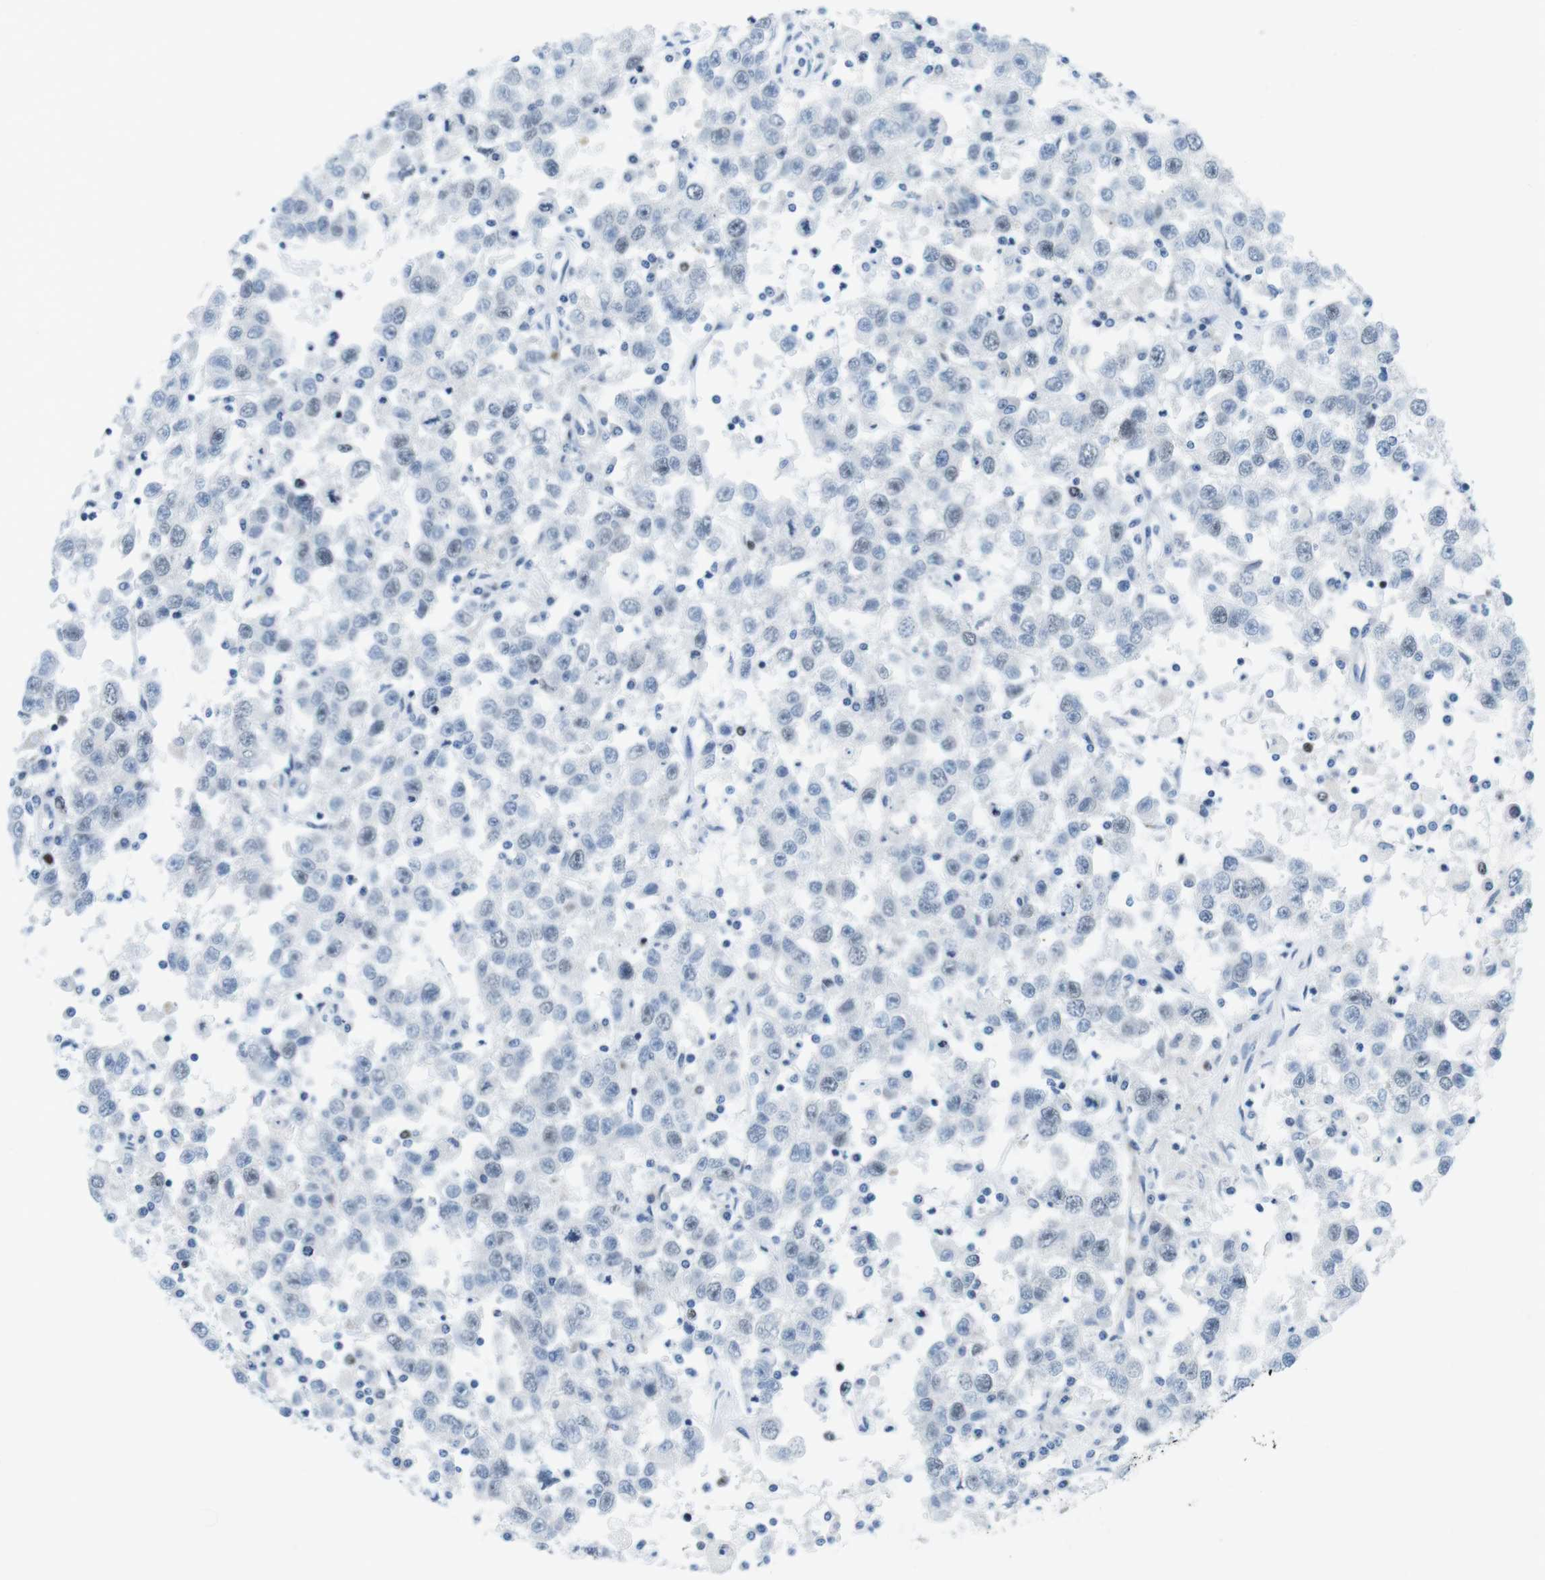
{"staining": {"intensity": "negative", "quantity": "none", "location": "none"}, "tissue": "testis cancer", "cell_type": "Tumor cells", "image_type": "cancer", "snomed": [{"axis": "morphology", "description": "Seminoma, NOS"}, {"axis": "topography", "description": "Testis"}], "caption": "This is an immunohistochemistry image of testis seminoma. There is no positivity in tumor cells.", "gene": "CHAF1A", "patient": {"sex": "male", "age": 41}}